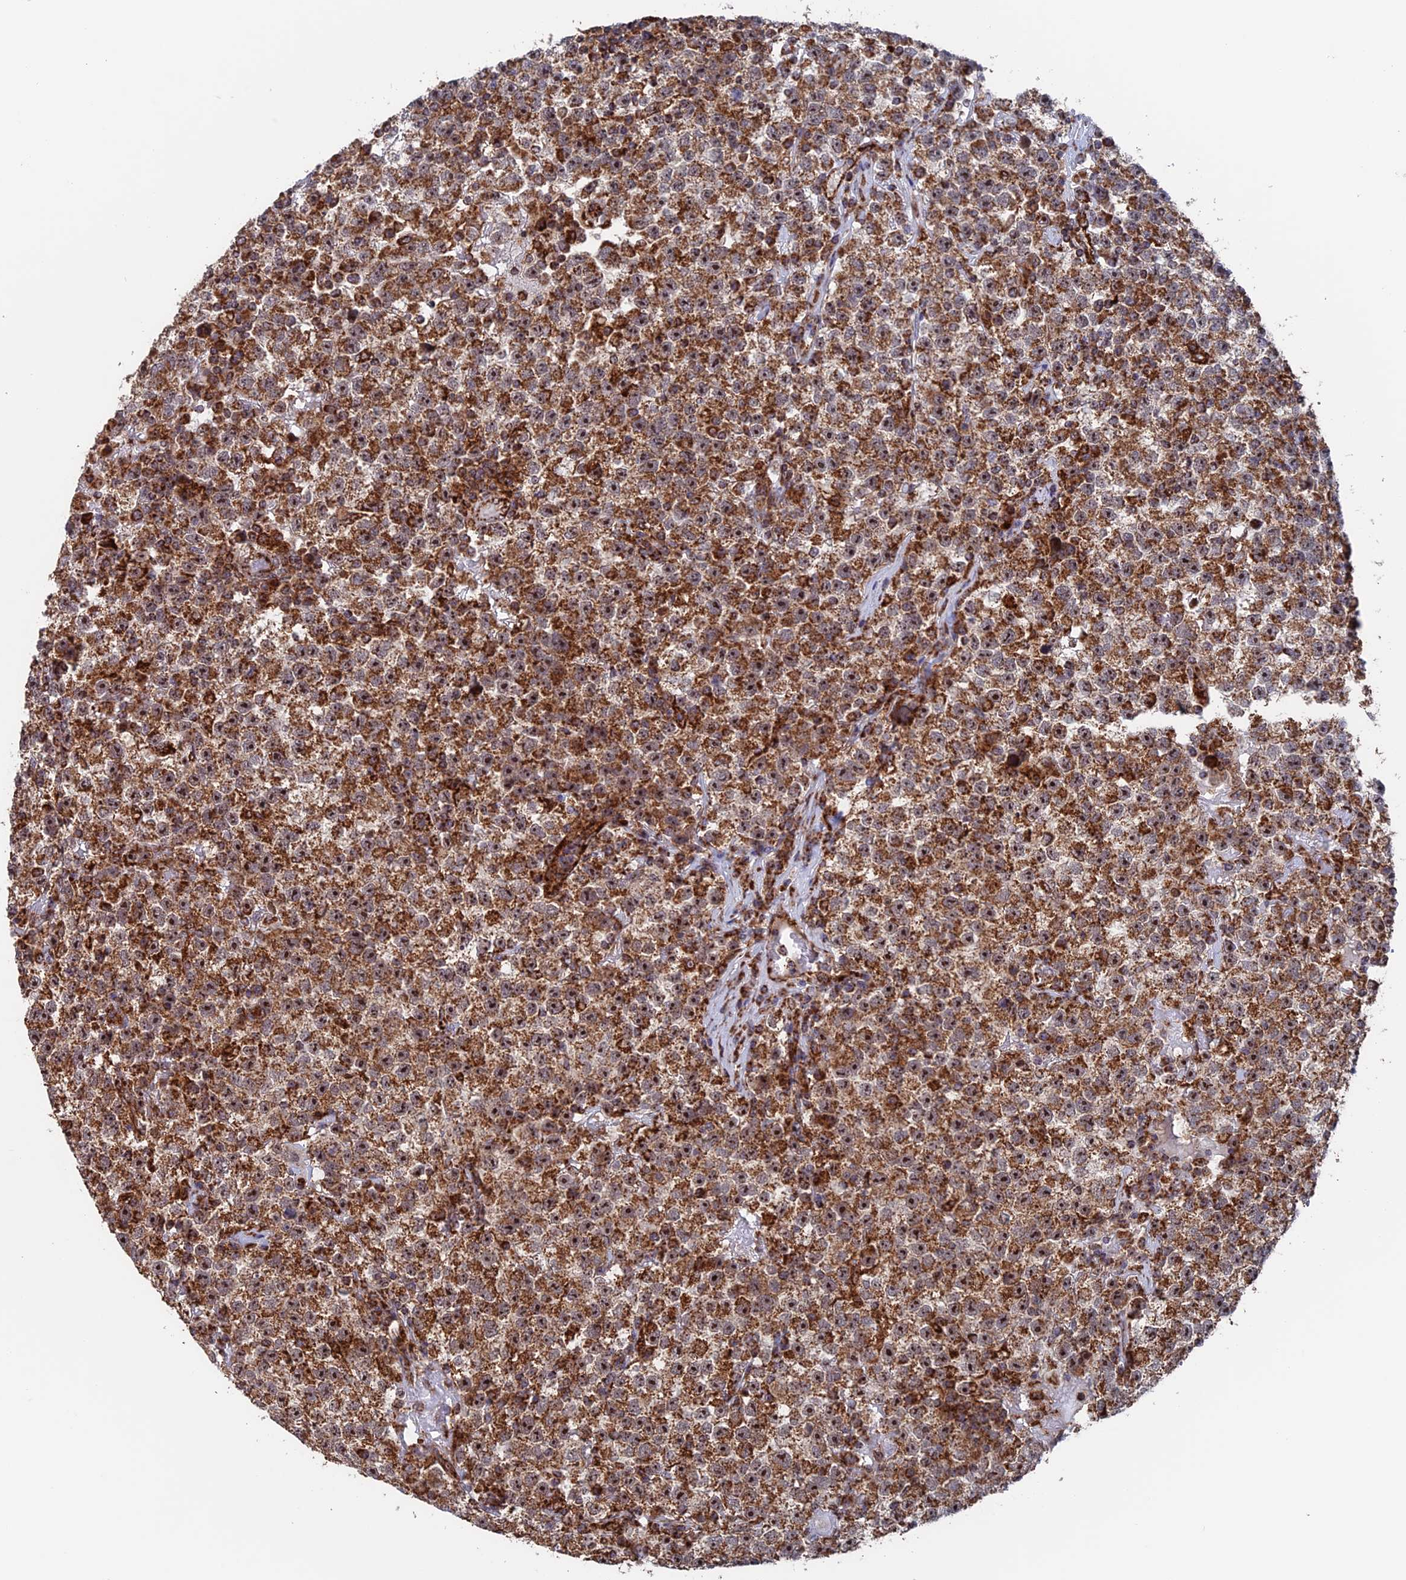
{"staining": {"intensity": "moderate", "quantity": ">75%", "location": "cytoplasmic/membranous"}, "tissue": "testis cancer", "cell_type": "Tumor cells", "image_type": "cancer", "snomed": [{"axis": "morphology", "description": "Seminoma, NOS"}, {"axis": "topography", "description": "Testis"}], "caption": "An image of human testis cancer stained for a protein demonstrates moderate cytoplasmic/membranous brown staining in tumor cells.", "gene": "DTYMK", "patient": {"sex": "male", "age": 22}}